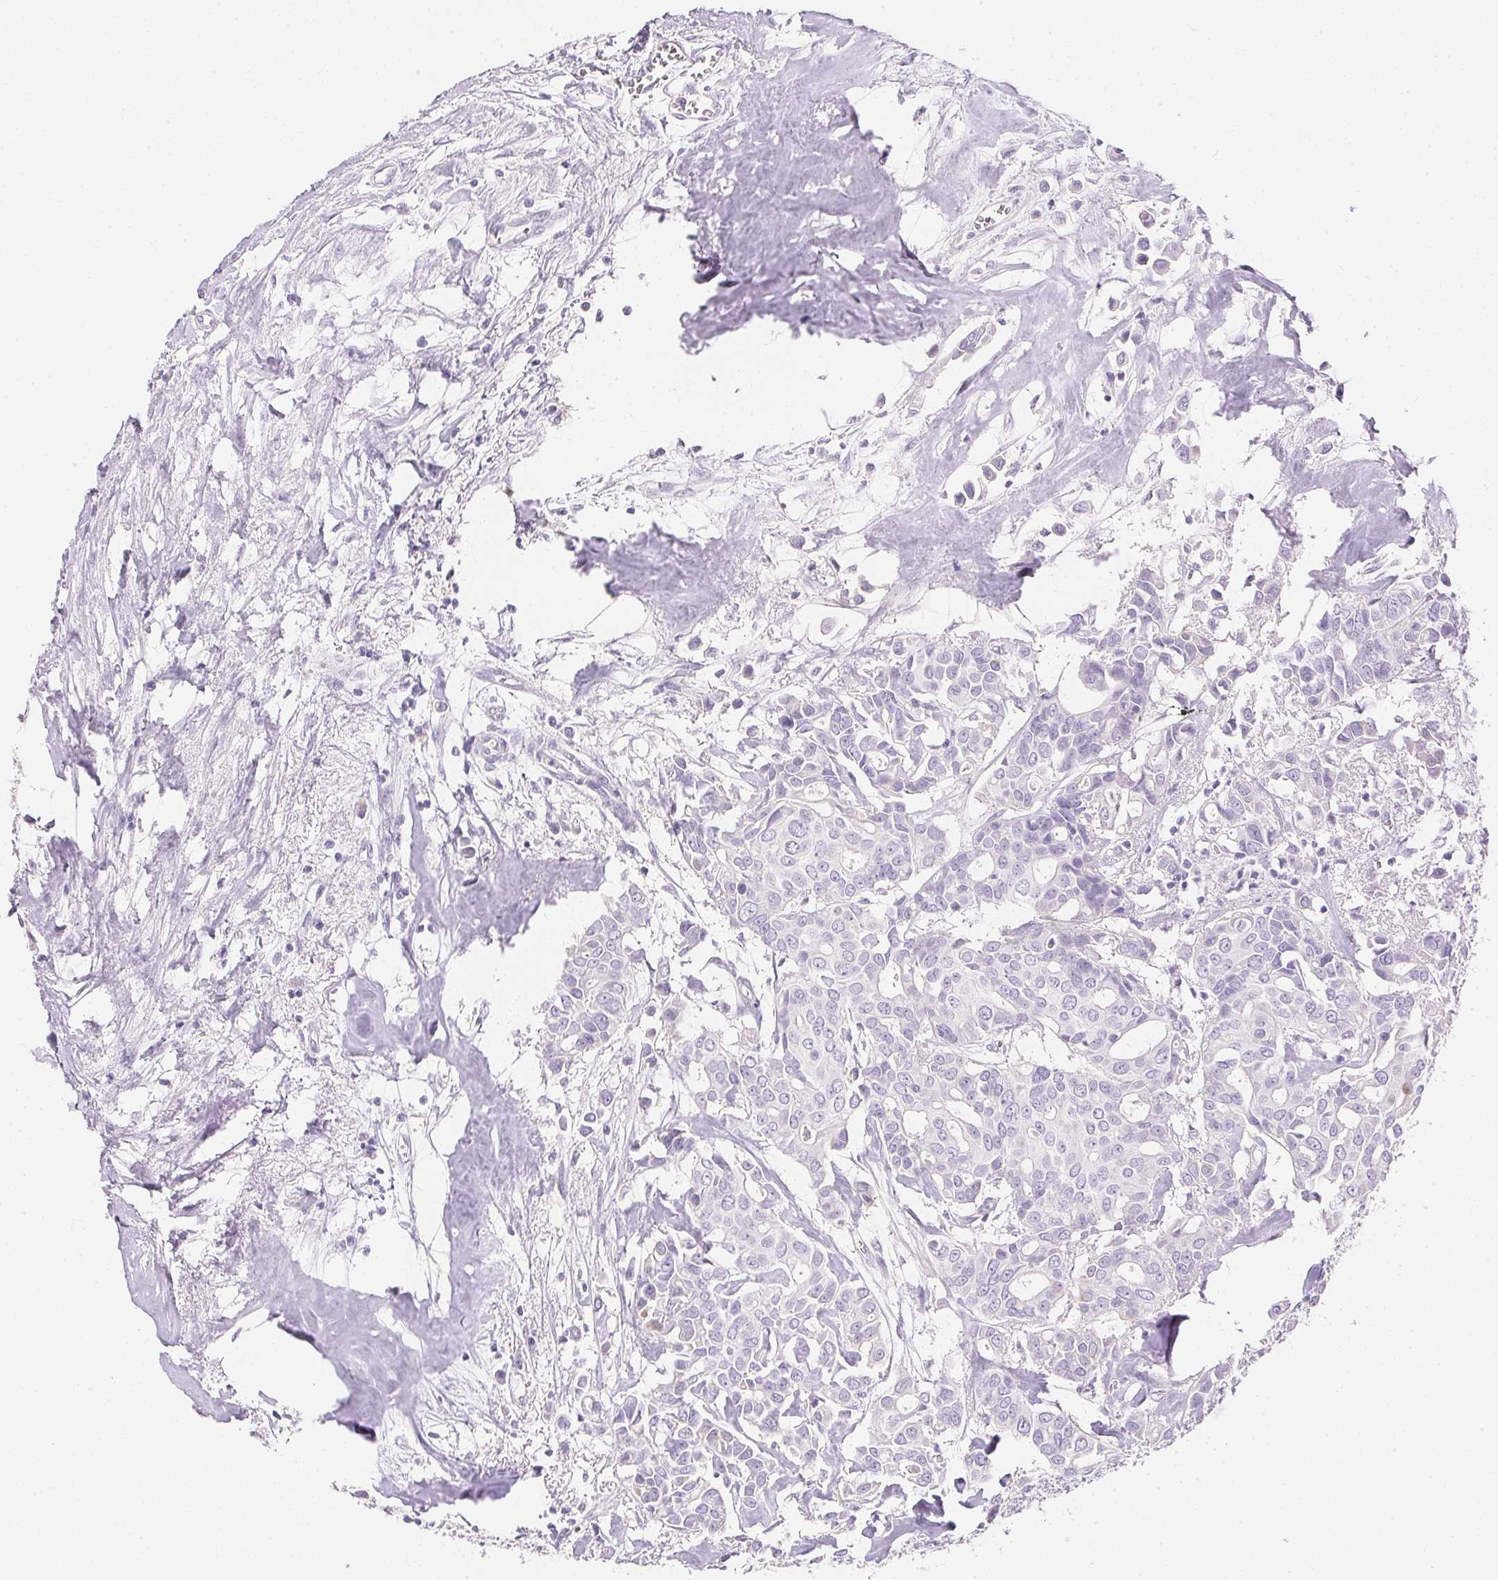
{"staining": {"intensity": "negative", "quantity": "none", "location": "none"}, "tissue": "breast cancer", "cell_type": "Tumor cells", "image_type": "cancer", "snomed": [{"axis": "morphology", "description": "Duct carcinoma"}, {"axis": "topography", "description": "Breast"}], "caption": "DAB immunohistochemical staining of human breast cancer (infiltrating ductal carcinoma) demonstrates no significant expression in tumor cells.", "gene": "KCNE2", "patient": {"sex": "female", "age": 54}}